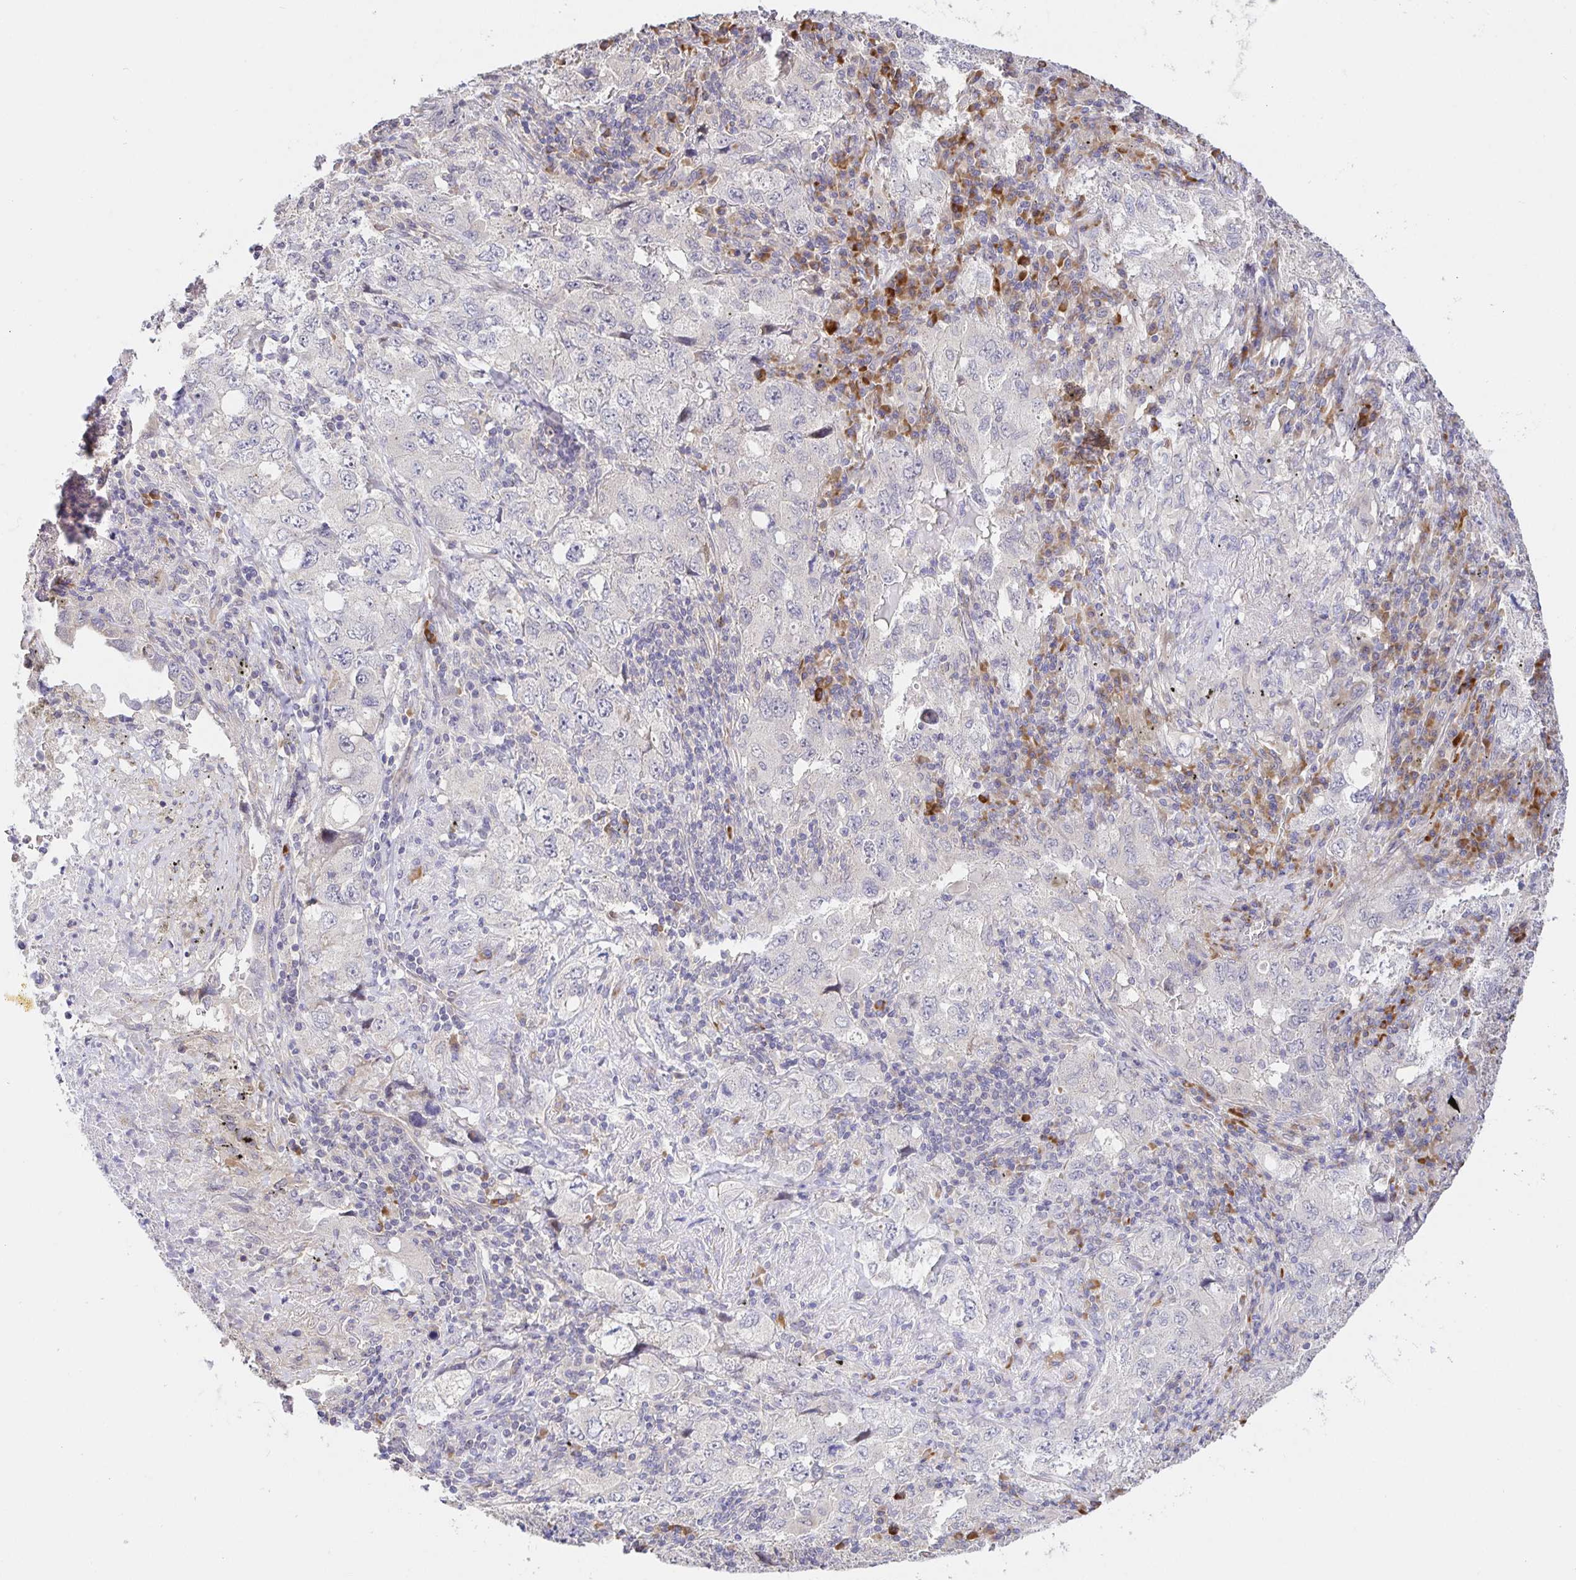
{"staining": {"intensity": "negative", "quantity": "none", "location": "none"}, "tissue": "lung cancer", "cell_type": "Tumor cells", "image_type": "cancer", "snomed": [{"axis": "morphology", "description": "Adenocarcinoma, NOS"}, {"axis": "topography", "description": "Lung"}], "caption": "The micrograph exhibits no staining of tumor cells in lung adenocarcinoma.", "gene": "ZDHHC11", "patient": {"sex": "female", "age": 57}}